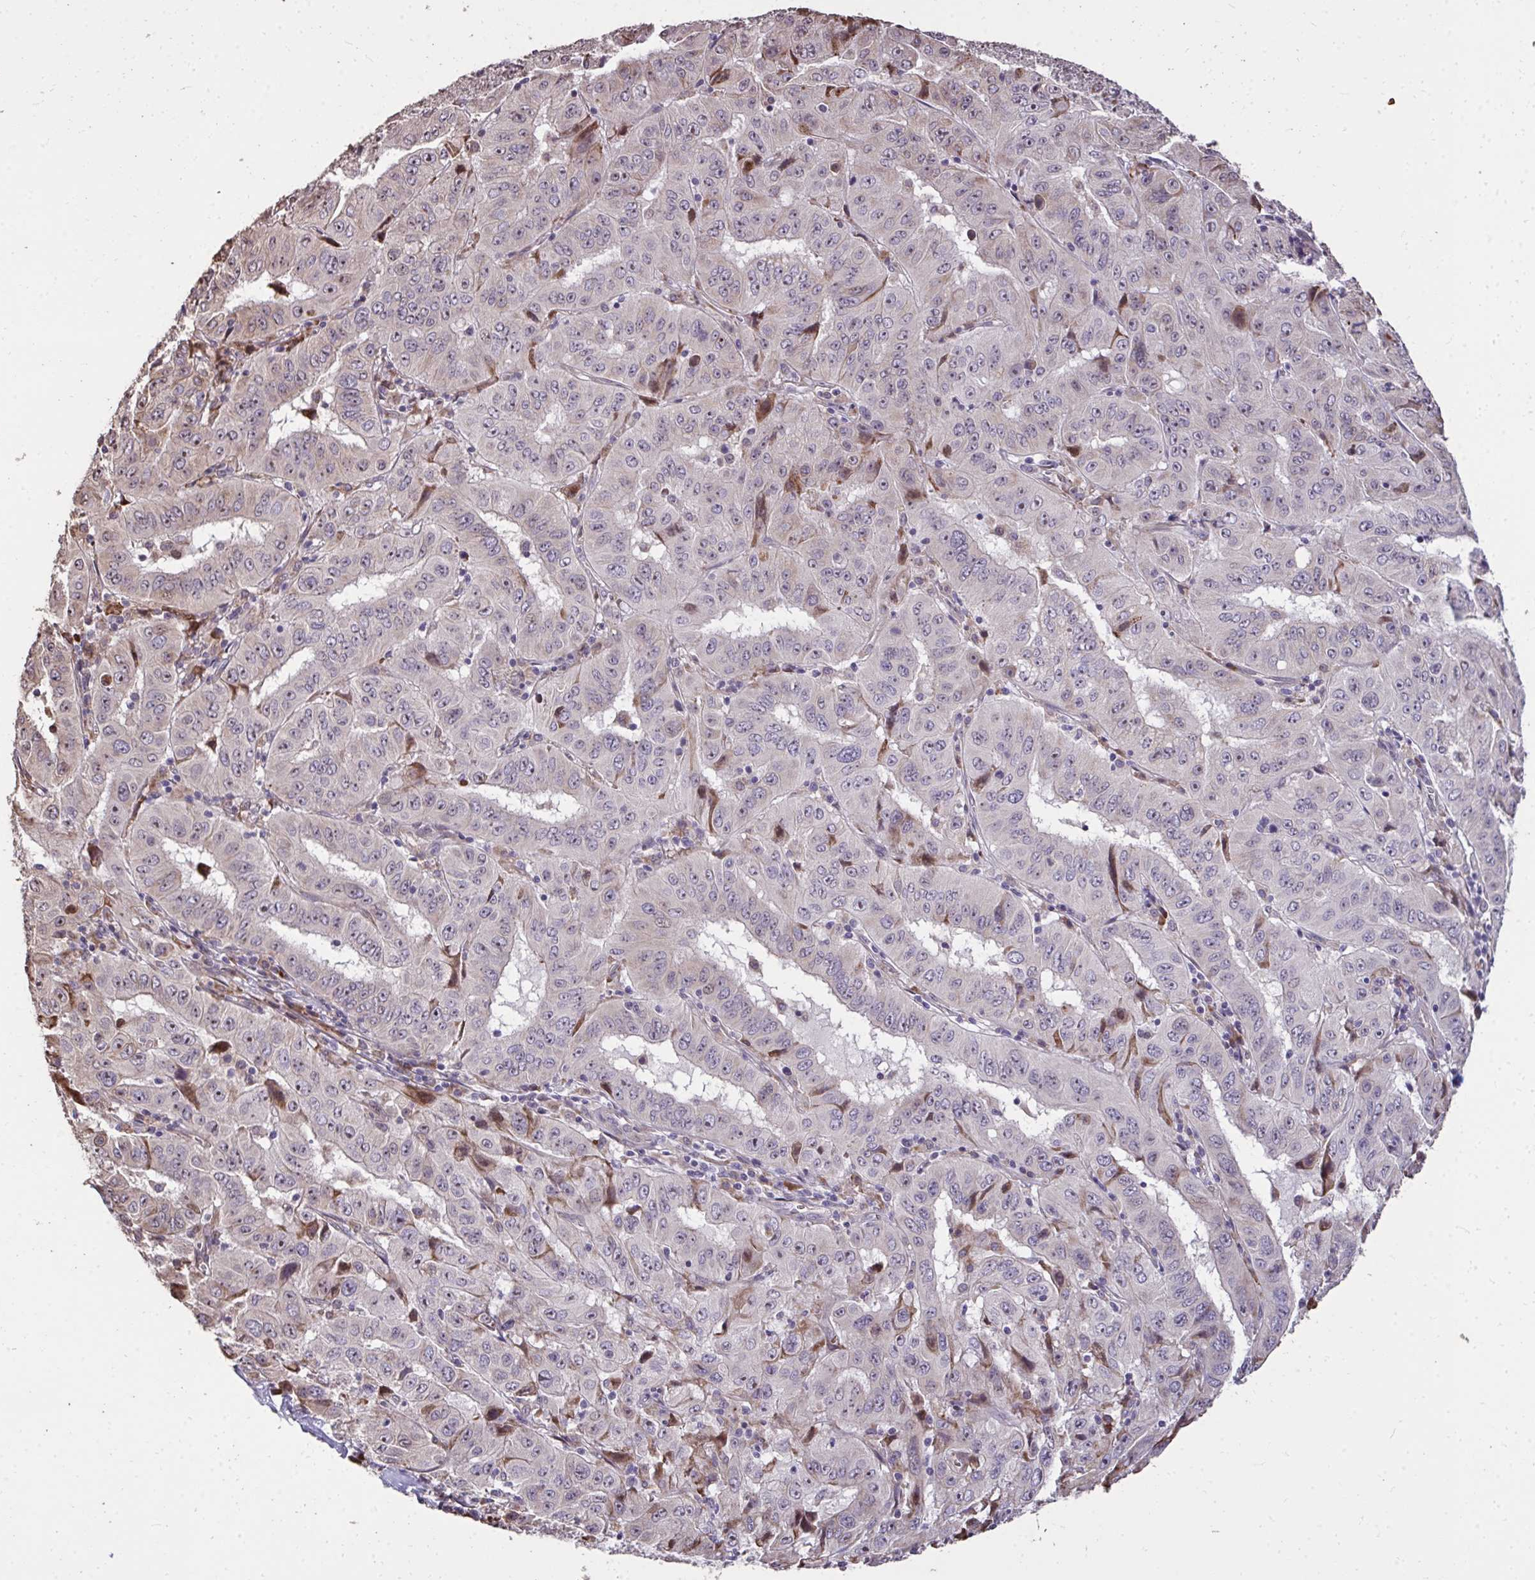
{"staining": {"intensity": "weak", "quantity": "<25%", "location": "cytoplasmic/membranous"}, "tissue": "pancreatic cancer", "cell_type": "Tumor cells", "image_type": "cancer", "snomed": [{"axis": "morphology", "description": "Adenocarcinoma, NOS"}, {"axis": "topography", "description": "Pancreas"}], "caption": "DAB (3,3'-diaminobenzidine) immunohistochemical staining of human pancreatic cancer demonstrates no significant expression in tumor cells.", "gene": "FIBCD1", "patient": {"sex": "male", "age": 63}}